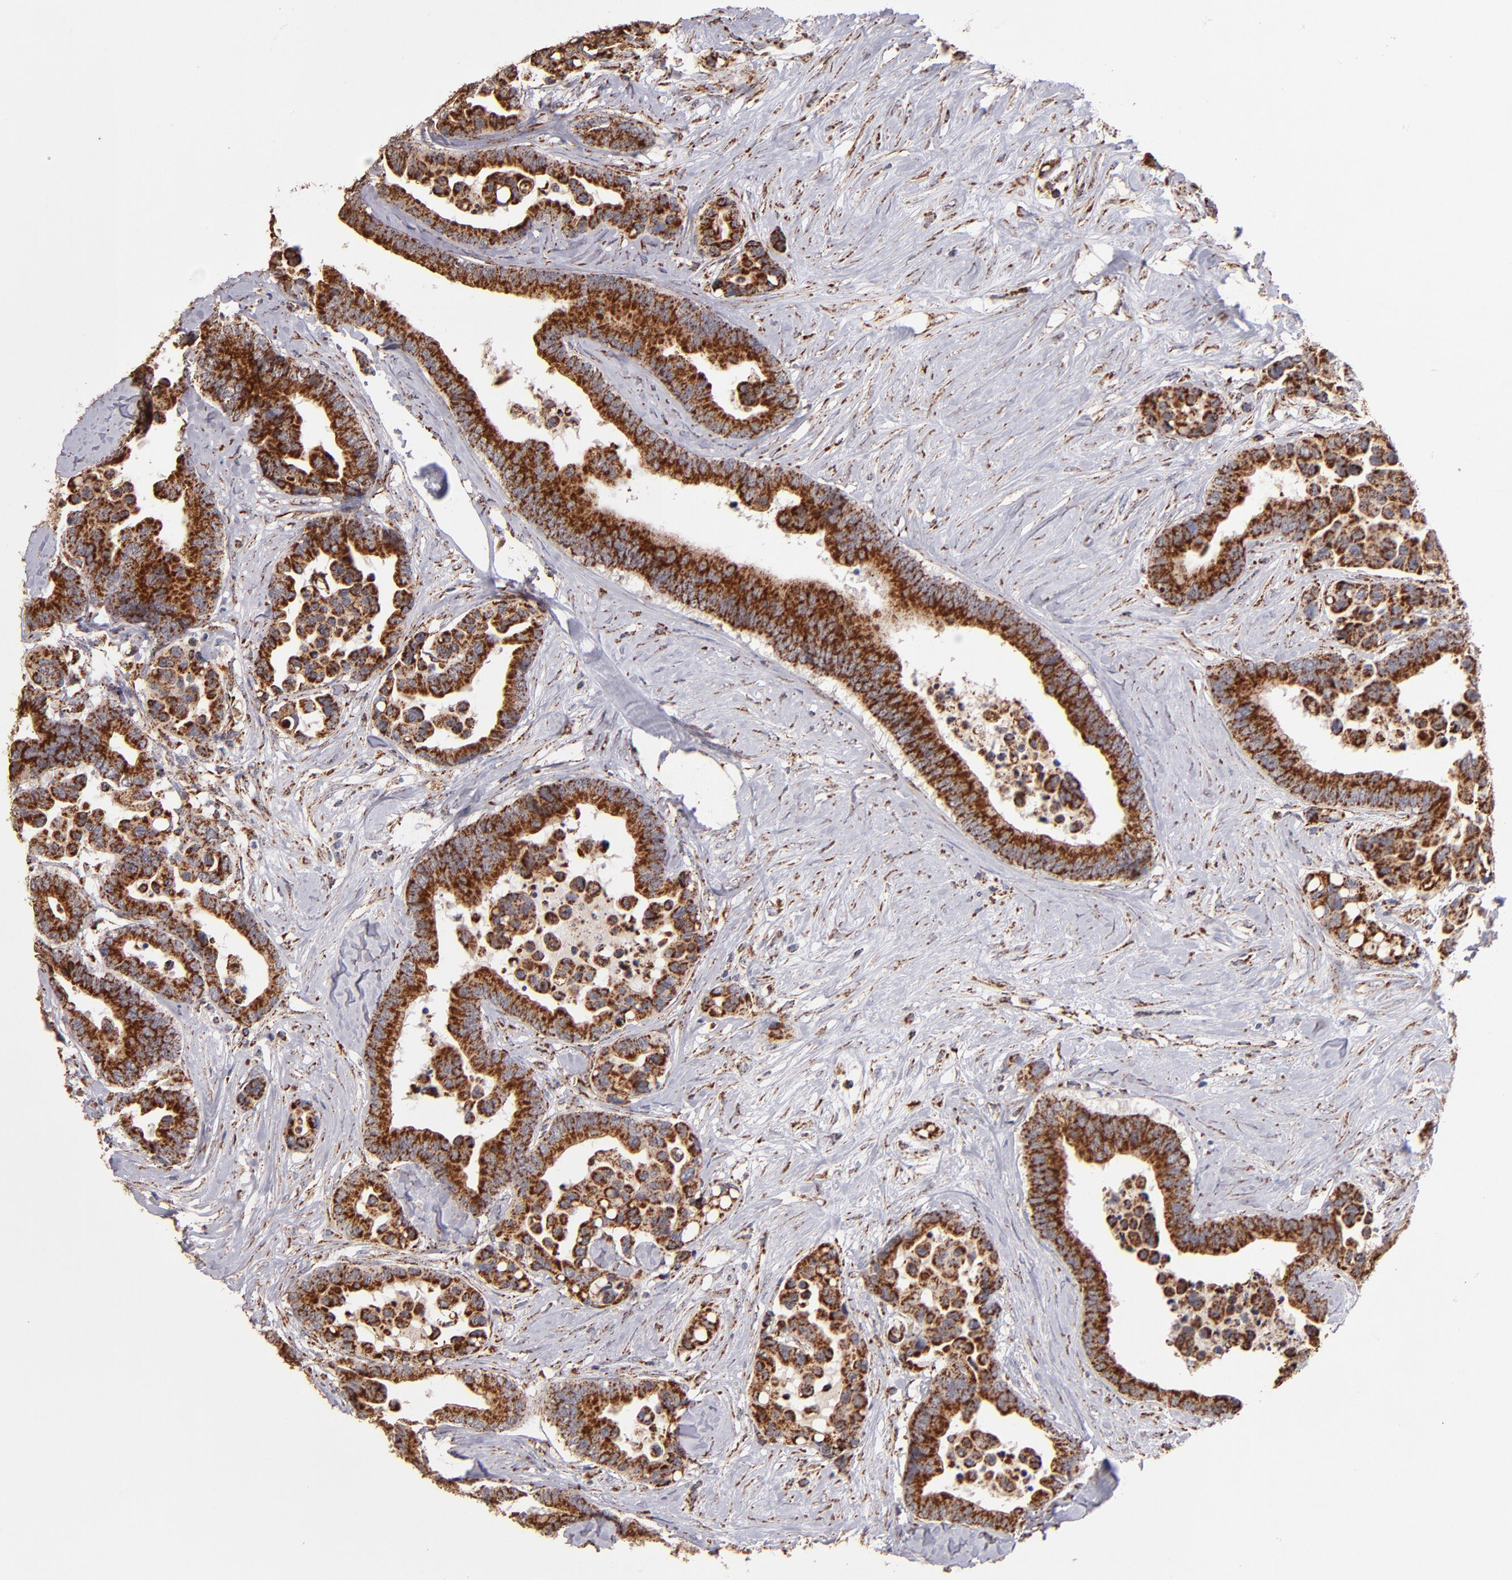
{"staining": {"intensity": "moderate", "quantity": ">75%", "location": "cytoplasmic/membranous"}, "tissue": "colorectal cancer", "cell_type": "Tumor cells", "image_type": "cancer", "snomed": [{"axis": "morphology", "description": "Adenocarcinoma, NOS"}, {"axis": "topography", "description": "Colon"}], "caption": "Adenocarcinoma (colorectal) stained for a protein exhibits moderate cytoplasmic/membranous positivity in tumor cells.", "gene": "DLST", "patient": {"sex": "male", "age": 82}}